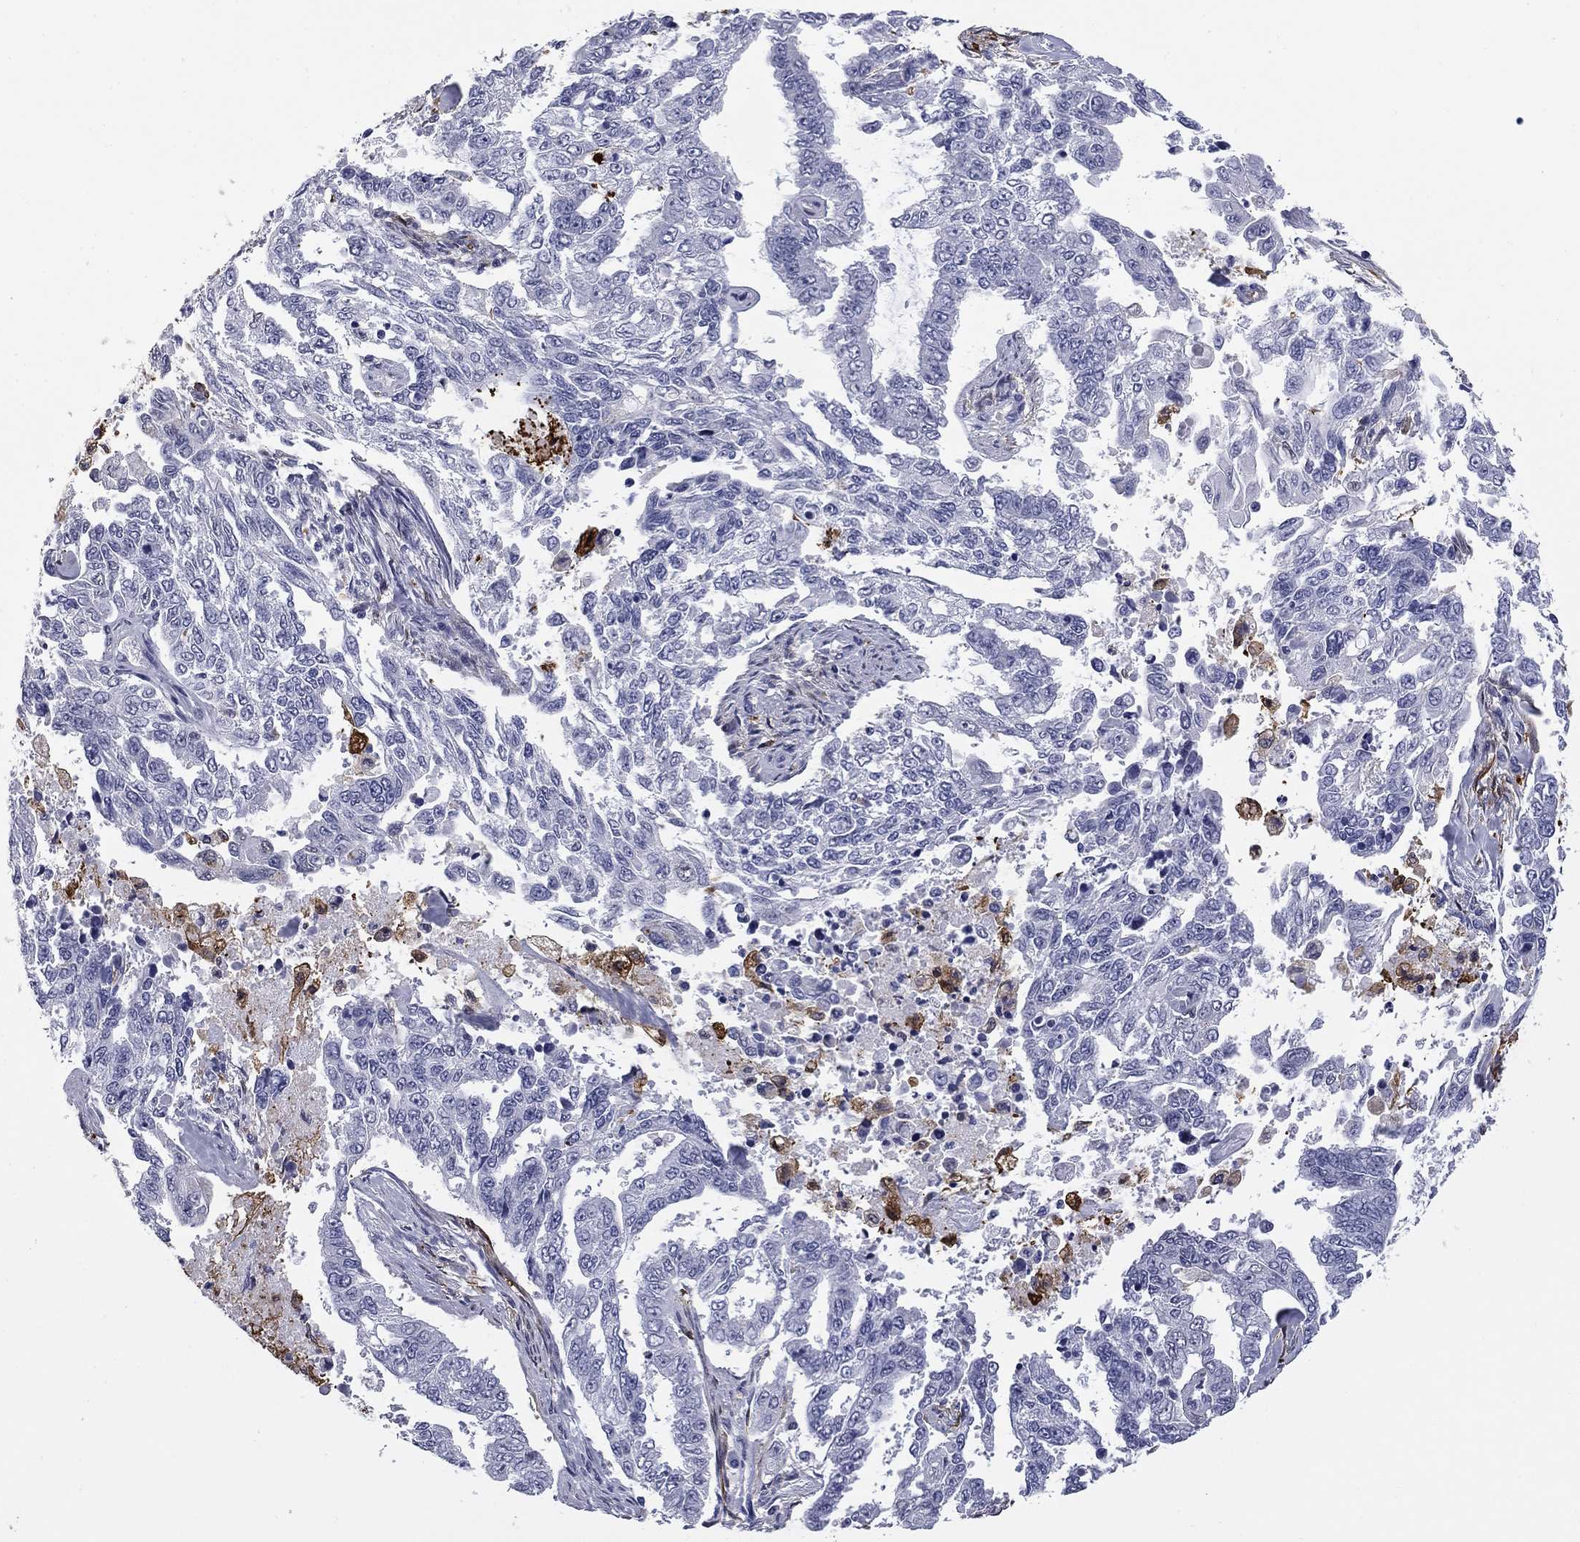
{"staining": {"intensity": "negative", "quantity": "none", "location": "none"}, "tissue": "endometrial cancer", "cell_type": "Tumor cells", "image_type": "cancer", "snomed": [{"axis": "morphology", "description": "Adenocarcinoma, NOS"}, {"axis": "topography", "description": "Uterus"}], "caption": "This is an immunohistochemistry (IHC) image of human endometrial cancer (adenocarcinoma). There is no staining in tumor cells.", "gene": "BCL2L14", "patient": {"sex": "female", "age": 59}}